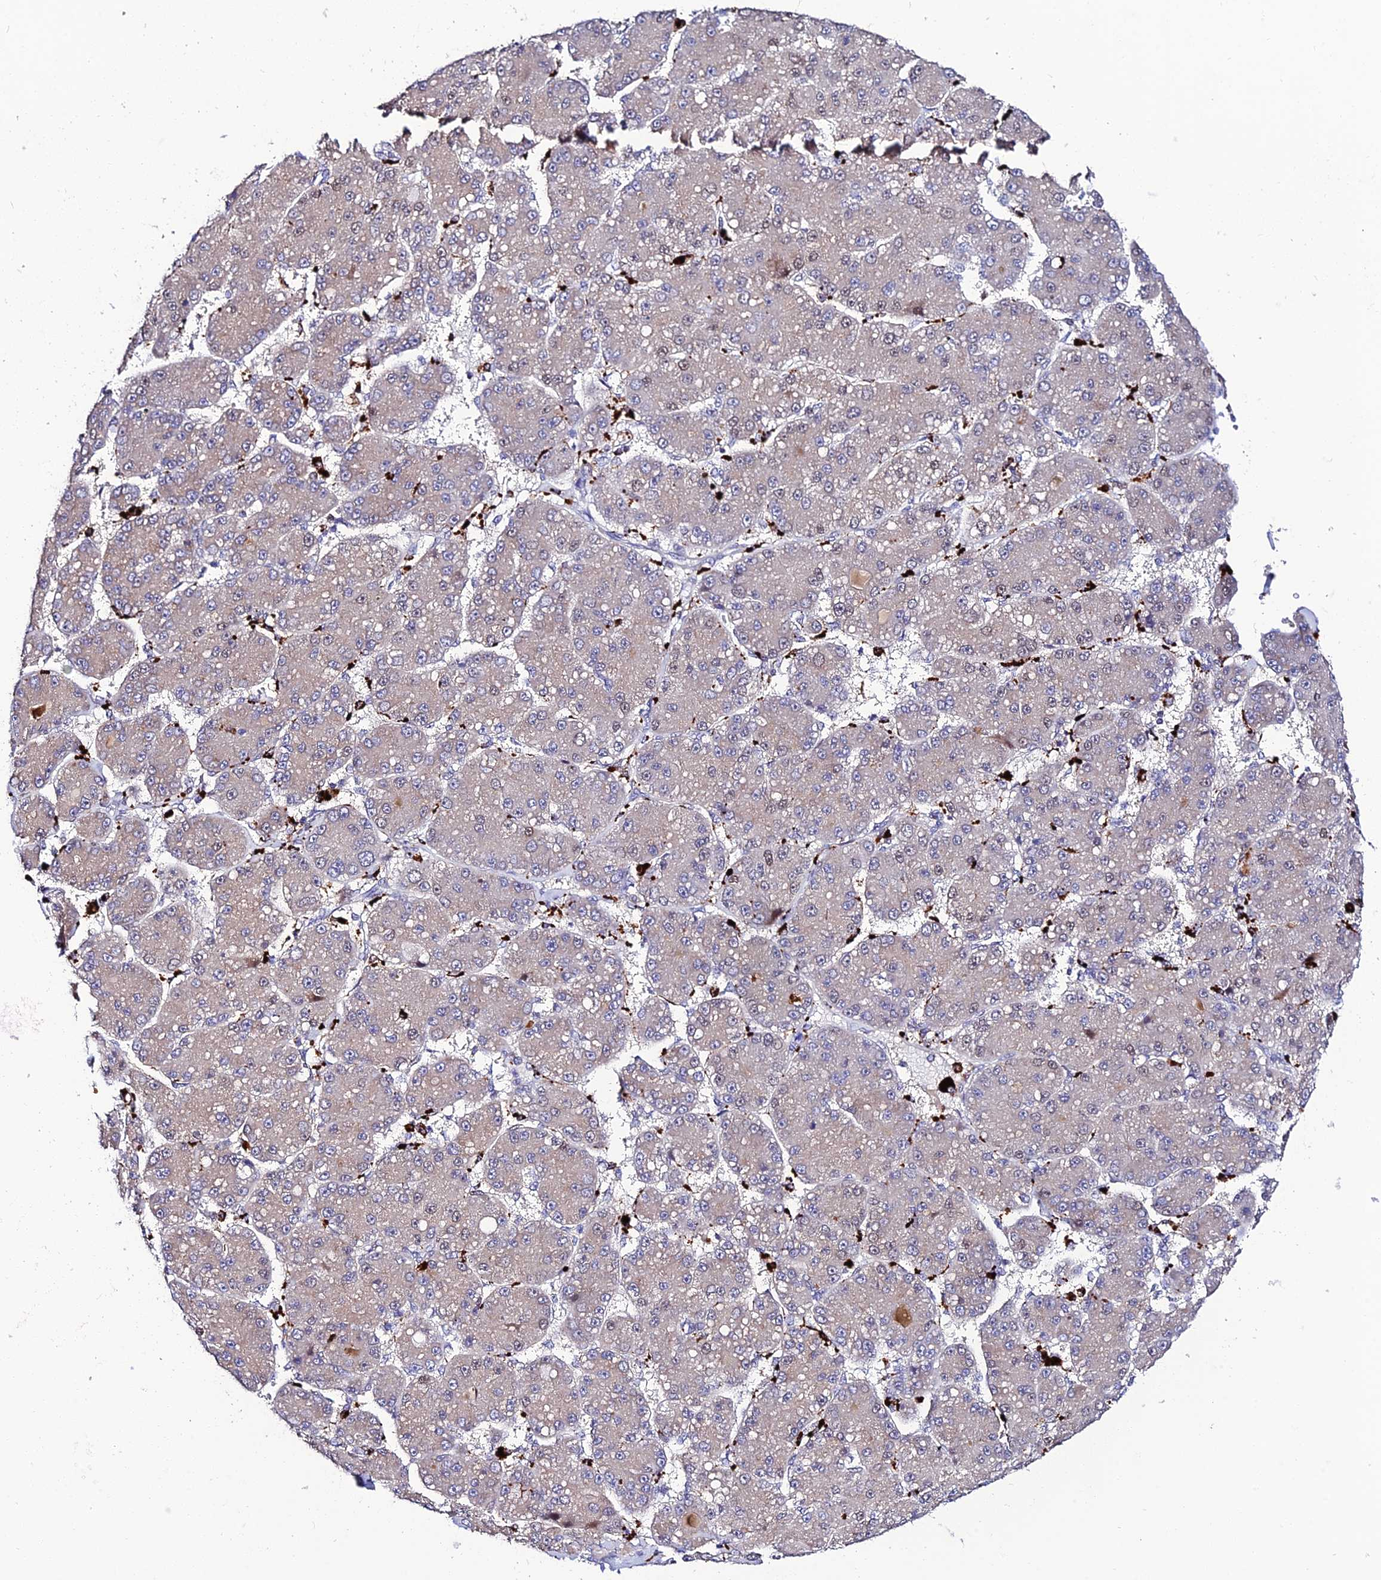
{"staining": {"intensity": "negative", "quantity": "none", "location": "none"}, "tissue": "liver cancer", "cell_type": "Tumor cells", "image_type": "cancer", "snomed": [{"axis": "morphology", "description": "Carcinoma, Hepatocellular, NOS"}, {"axis": "topography", "description": "Liver"}], "caption": "Liver cancer (hepatocellular carcinoma) was stained to show a protein in brown. There is no significant staining in tumor cells. The staining is performed using DAB (3,3'-diaminobenzidine) brown chromogen with nuclei counter-stained in using hematoxylin.", "gene": "HIC1", "patient": {"sex": "male", "age": 67}}